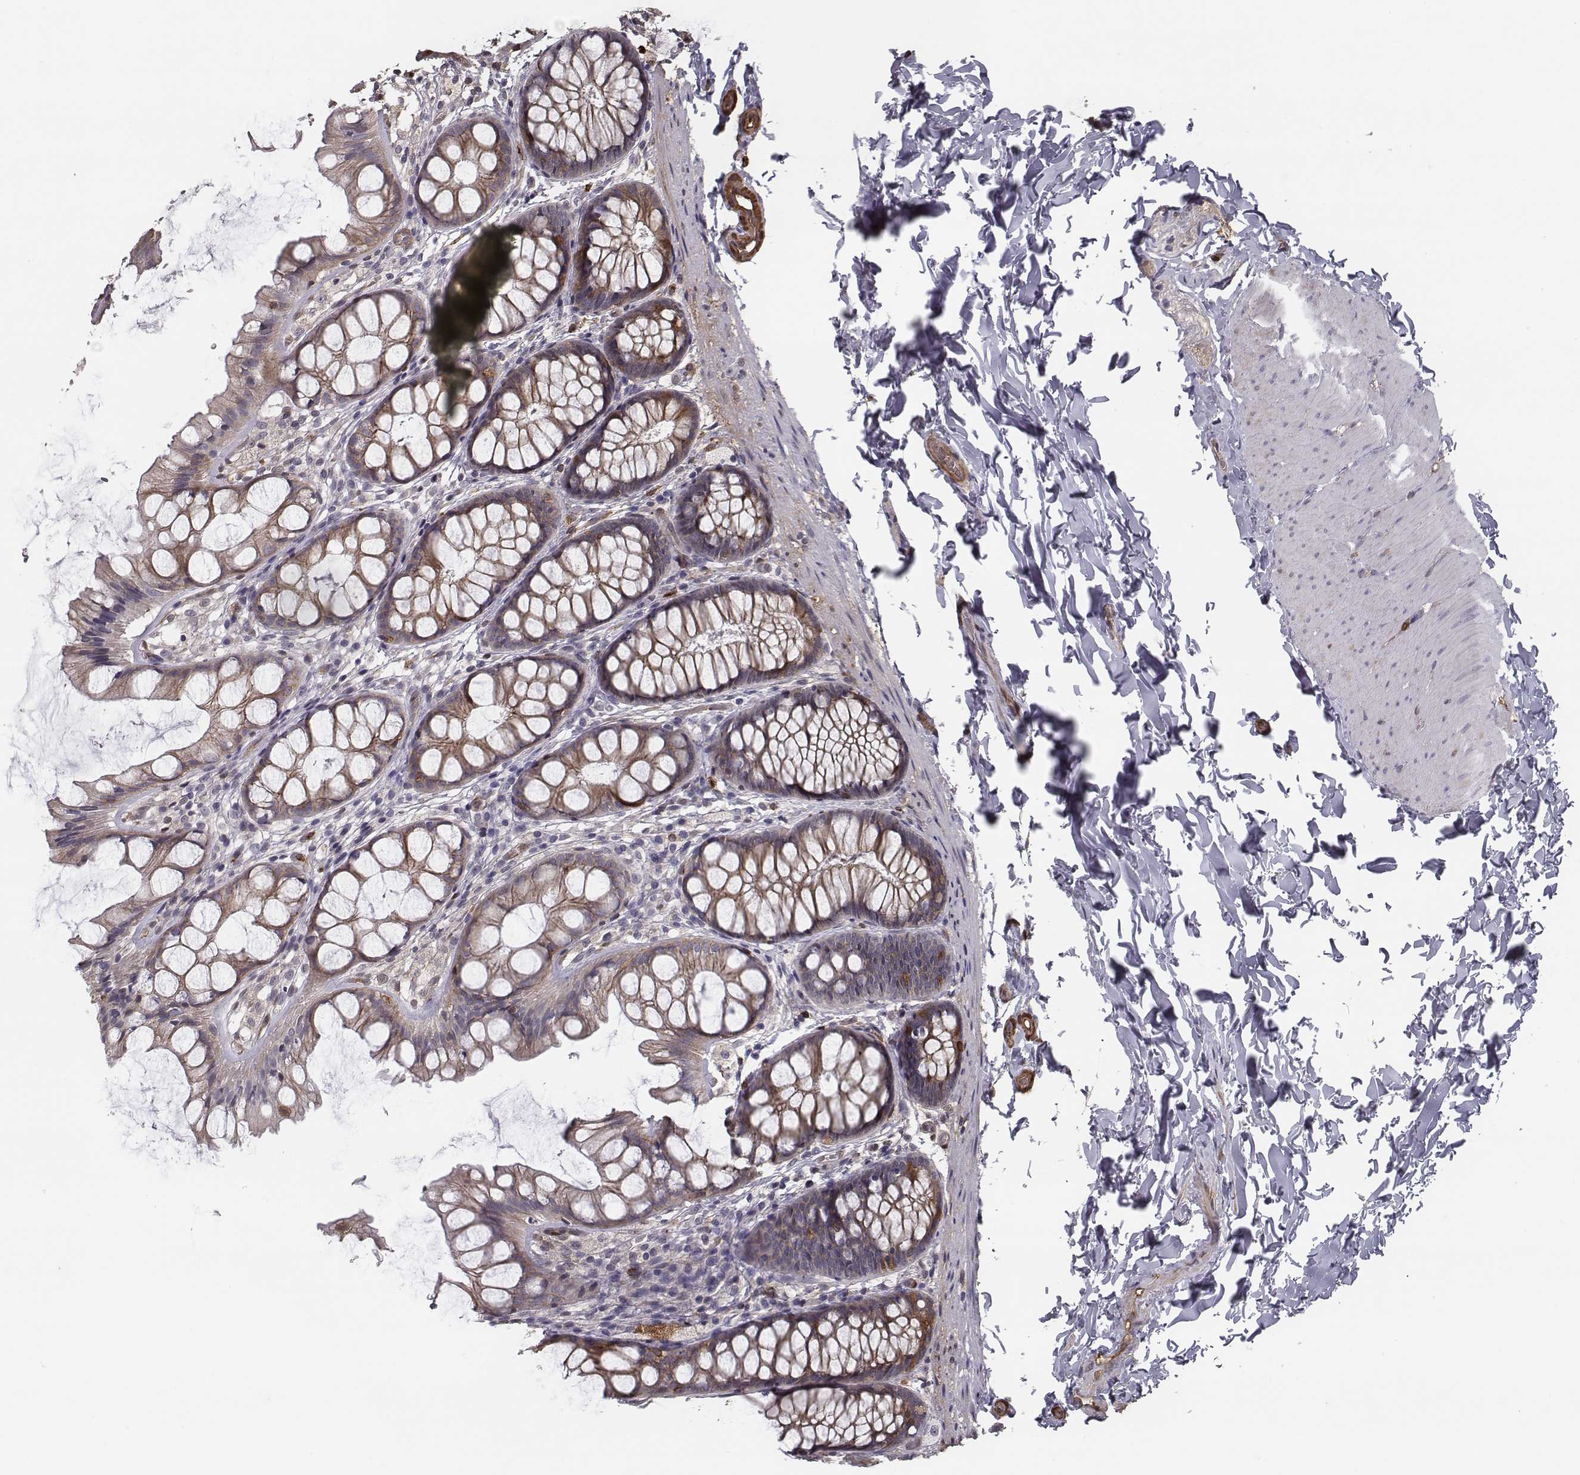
{"staining": {"intensity": "strong", "quantity": ">75%", "location": "cytoplasmic/membranous"}, "tissue": "colon", "cell_type": "Endothelial cells", "image_type": "normal", "snomed": [{"axis": "morphology", "description": "Normal tissue, NOS"}, {"axis": "topography", "description": "Colon"}], "caption": "Protein staining shows strong cytoplasmic/membranous expression in about >75% of endothelial cells in benign colon.", "gene": "ISYNA1", "patient": {"sex": "male", "age": 47}}